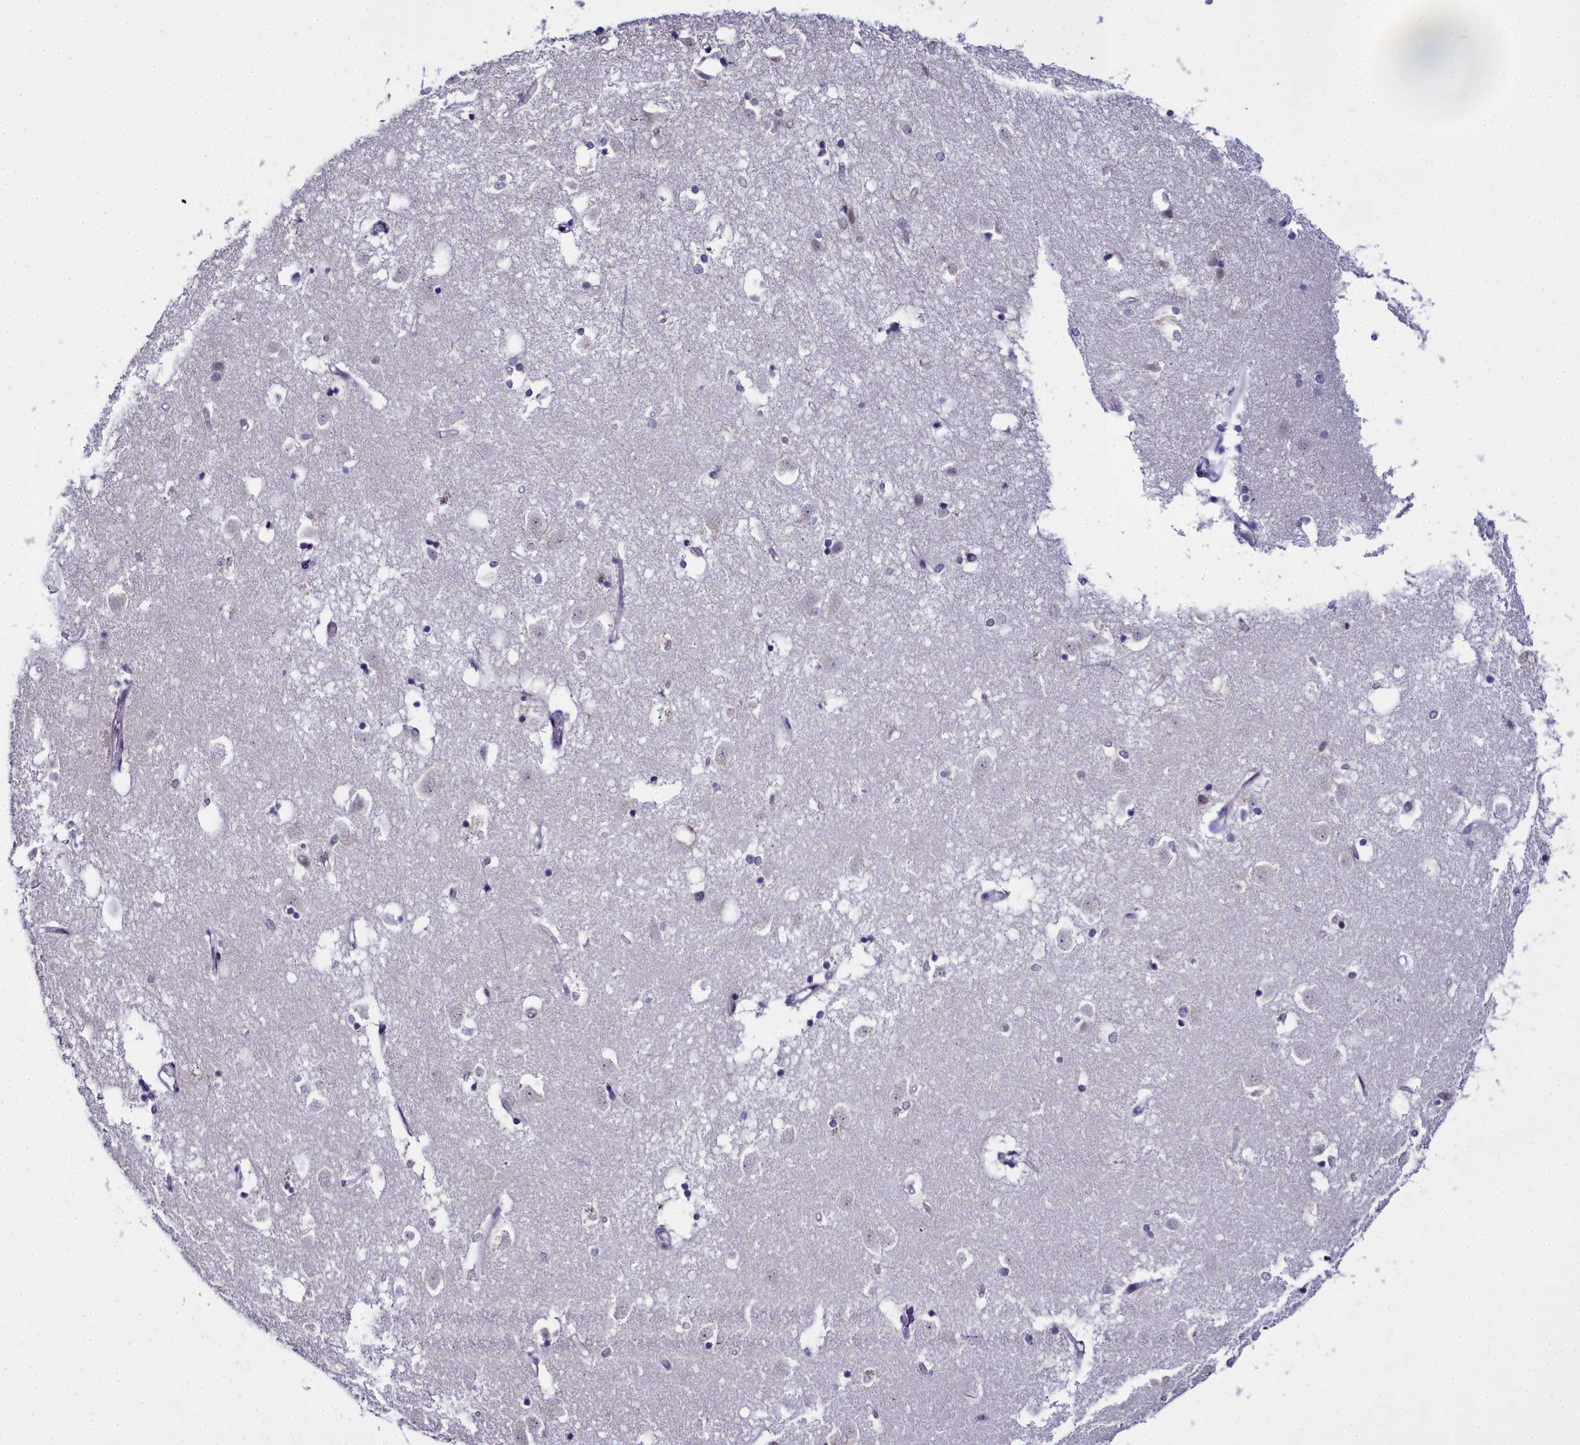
{"staining": {"intensity": "negative", "quantity": "none", "location": "none"}, "tissue": "caudate", "cell_type": "Glial cells", "image_type": "normal", "snomed": [{"axis": "morphology", "description": "Normal tissue, NOS"}, {"axis": "topography", "description": "Lateral ventricle wall"}], "caption": "Immunohistochemistry (IHC) of normal caudate displays no staining in glial cells.", "gene": "RBM12", "patient": {"sex": "male", "age": 45}}